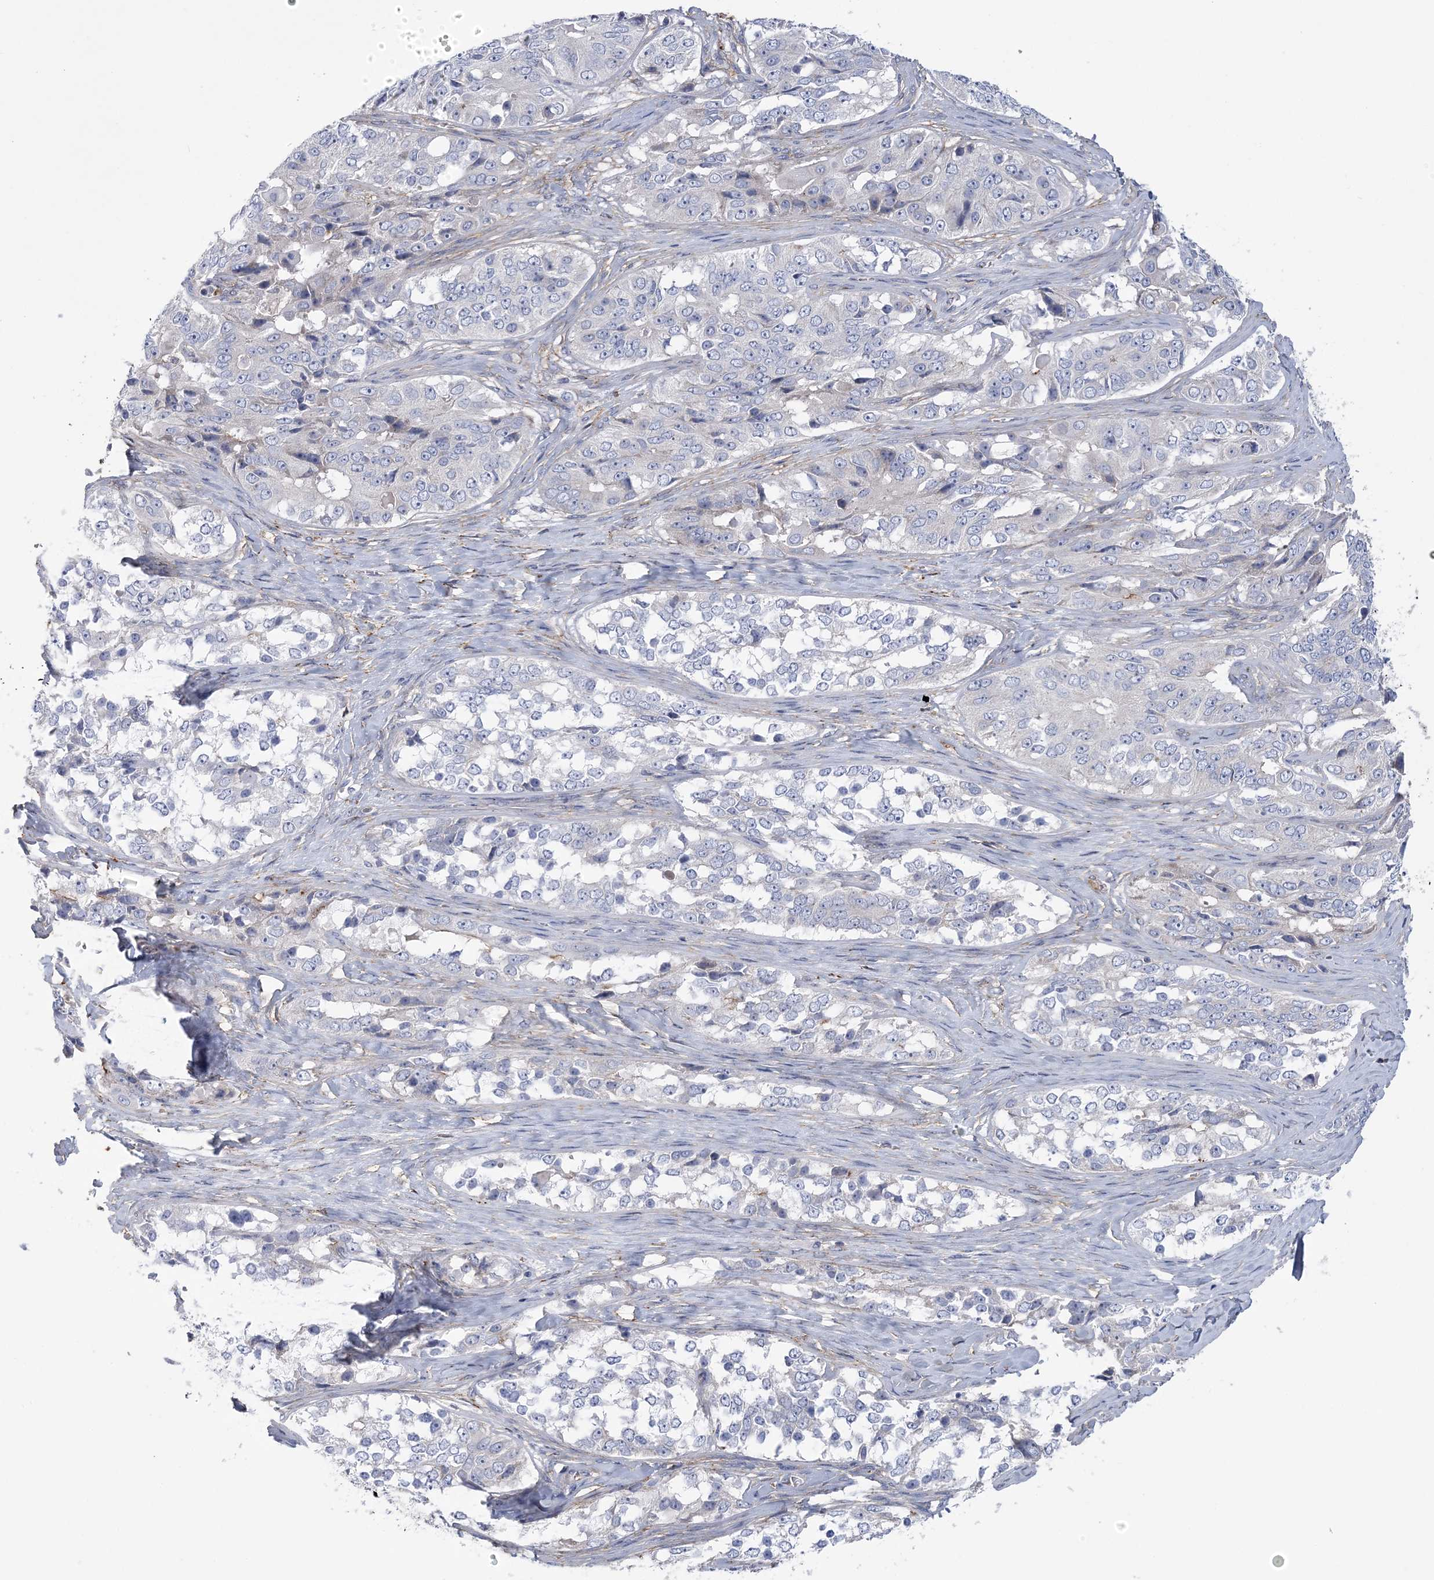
{"staining": {"intensity": "negative", "quantity": "none", "location": "none"}, "tissue": "ovarian cancer", "cell_type": "Tumor cells", "image_type": "cancer", "snomed": [{"axis": "morphology", "description": "Carcinoma, endometroid"}, {"axis": "topography", "description": "Ovary"}], "caption": "Tumor cells are negative for brown protein staining in ovarian cancer (endometroid carcinoma). The staining is performed using DAB brown chromogen with nuclei counter-stained in using hematoxylin.", "gene": "ARSJ", "patient": {"sex": "female", "age": 51}}